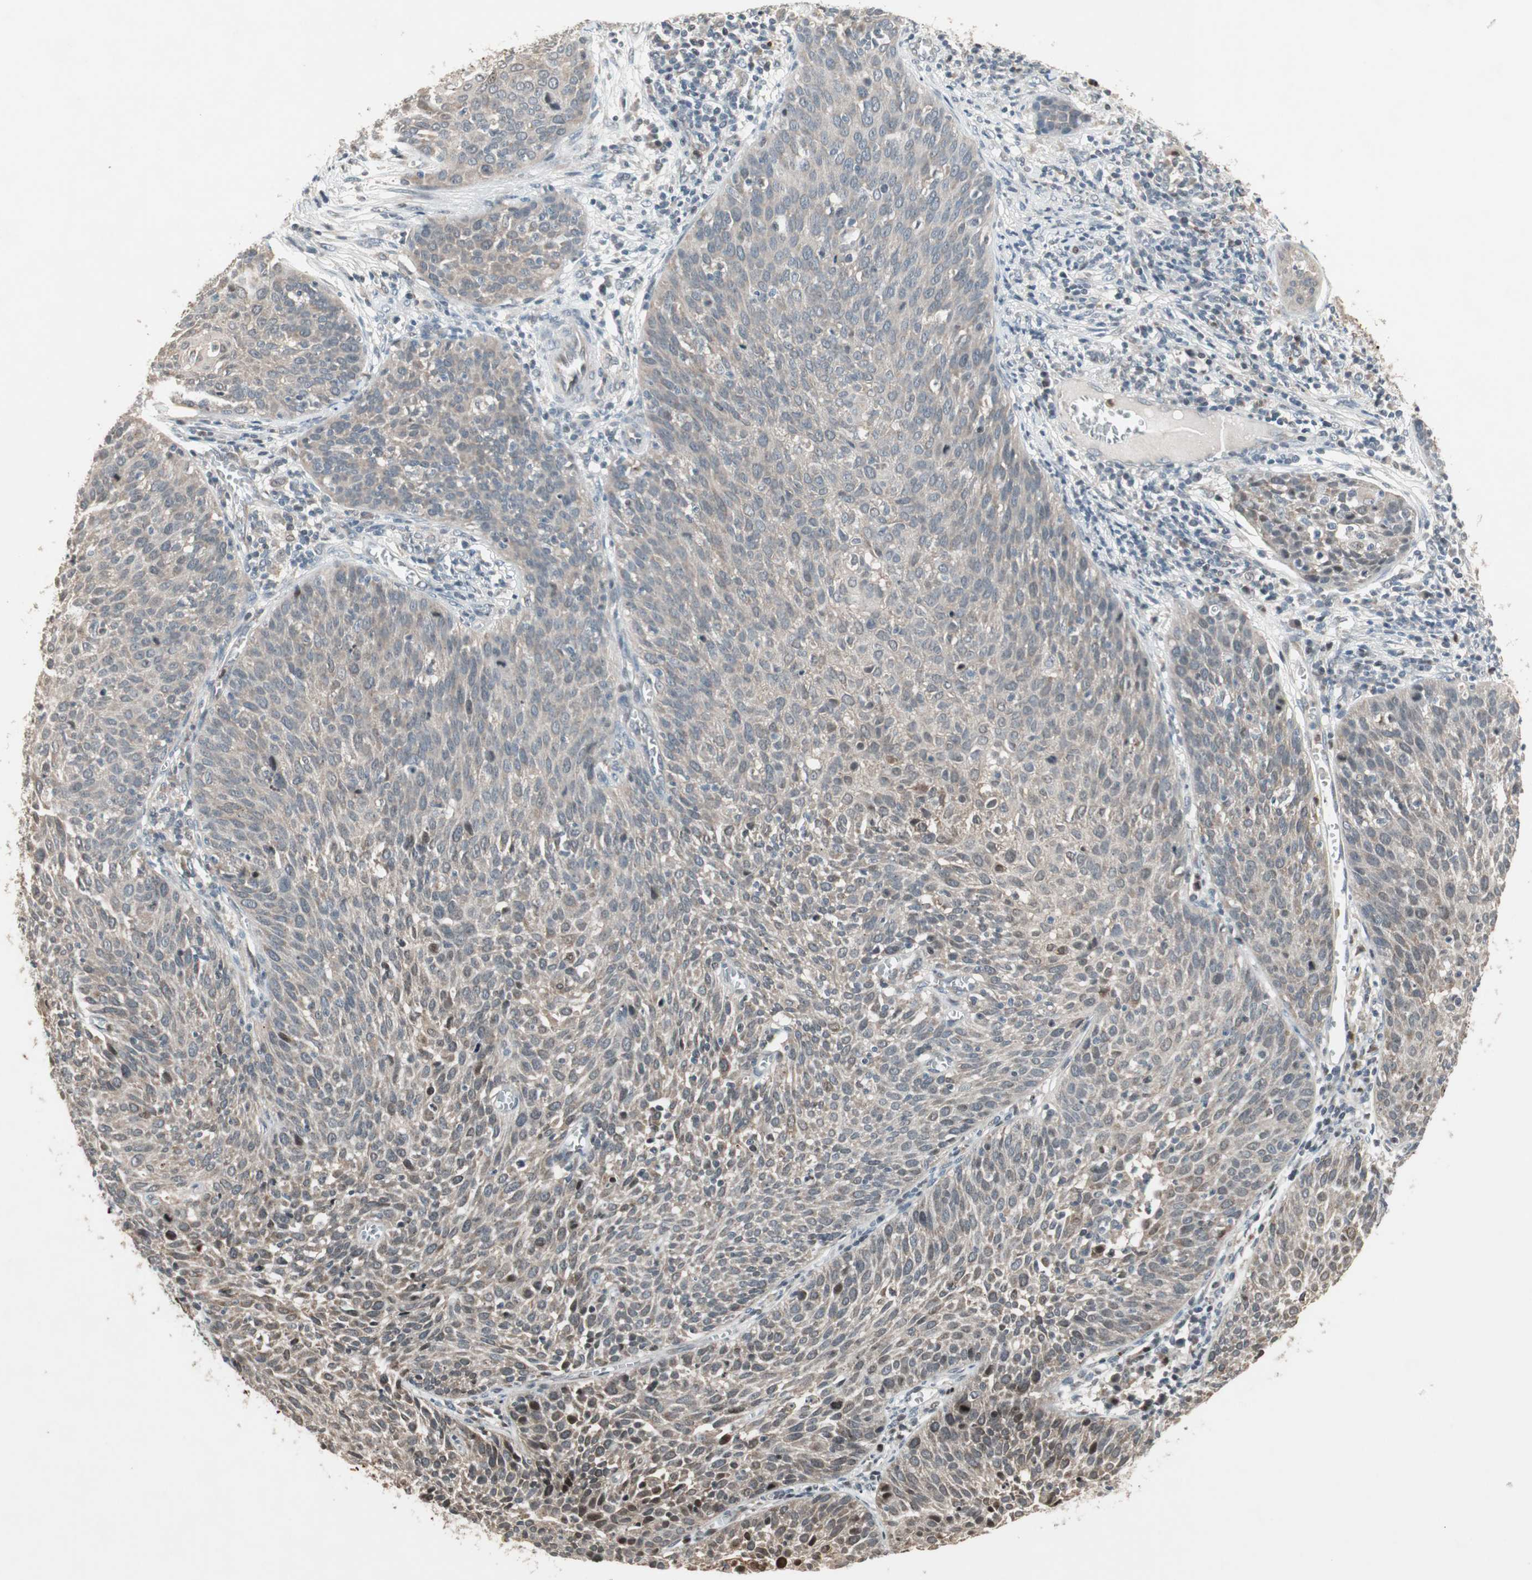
{"staining": {"intensity": "weak", "quantity": "25%-75%", "location": "cytoplasmic/membranous"}, "tissue": "cervical cancer", "cell_type": "Tumor cells", "image_type": "cancer", "snomed": [{"axis": "morphology", "description": "Squamous cell carcinoma, NOS"}, {"axis": "topography", "description": "Cervix"}], "caption": "Protein expression analysis of cervical squamous cell carcinoma shows weak cytoplasmic/membranous expression in approximately 25%-75% of tumor cells. (IHC, brightfield microscopy, high magnification).", "gene": "SNX4", "patient": {"sex": "female", "age": 38}}